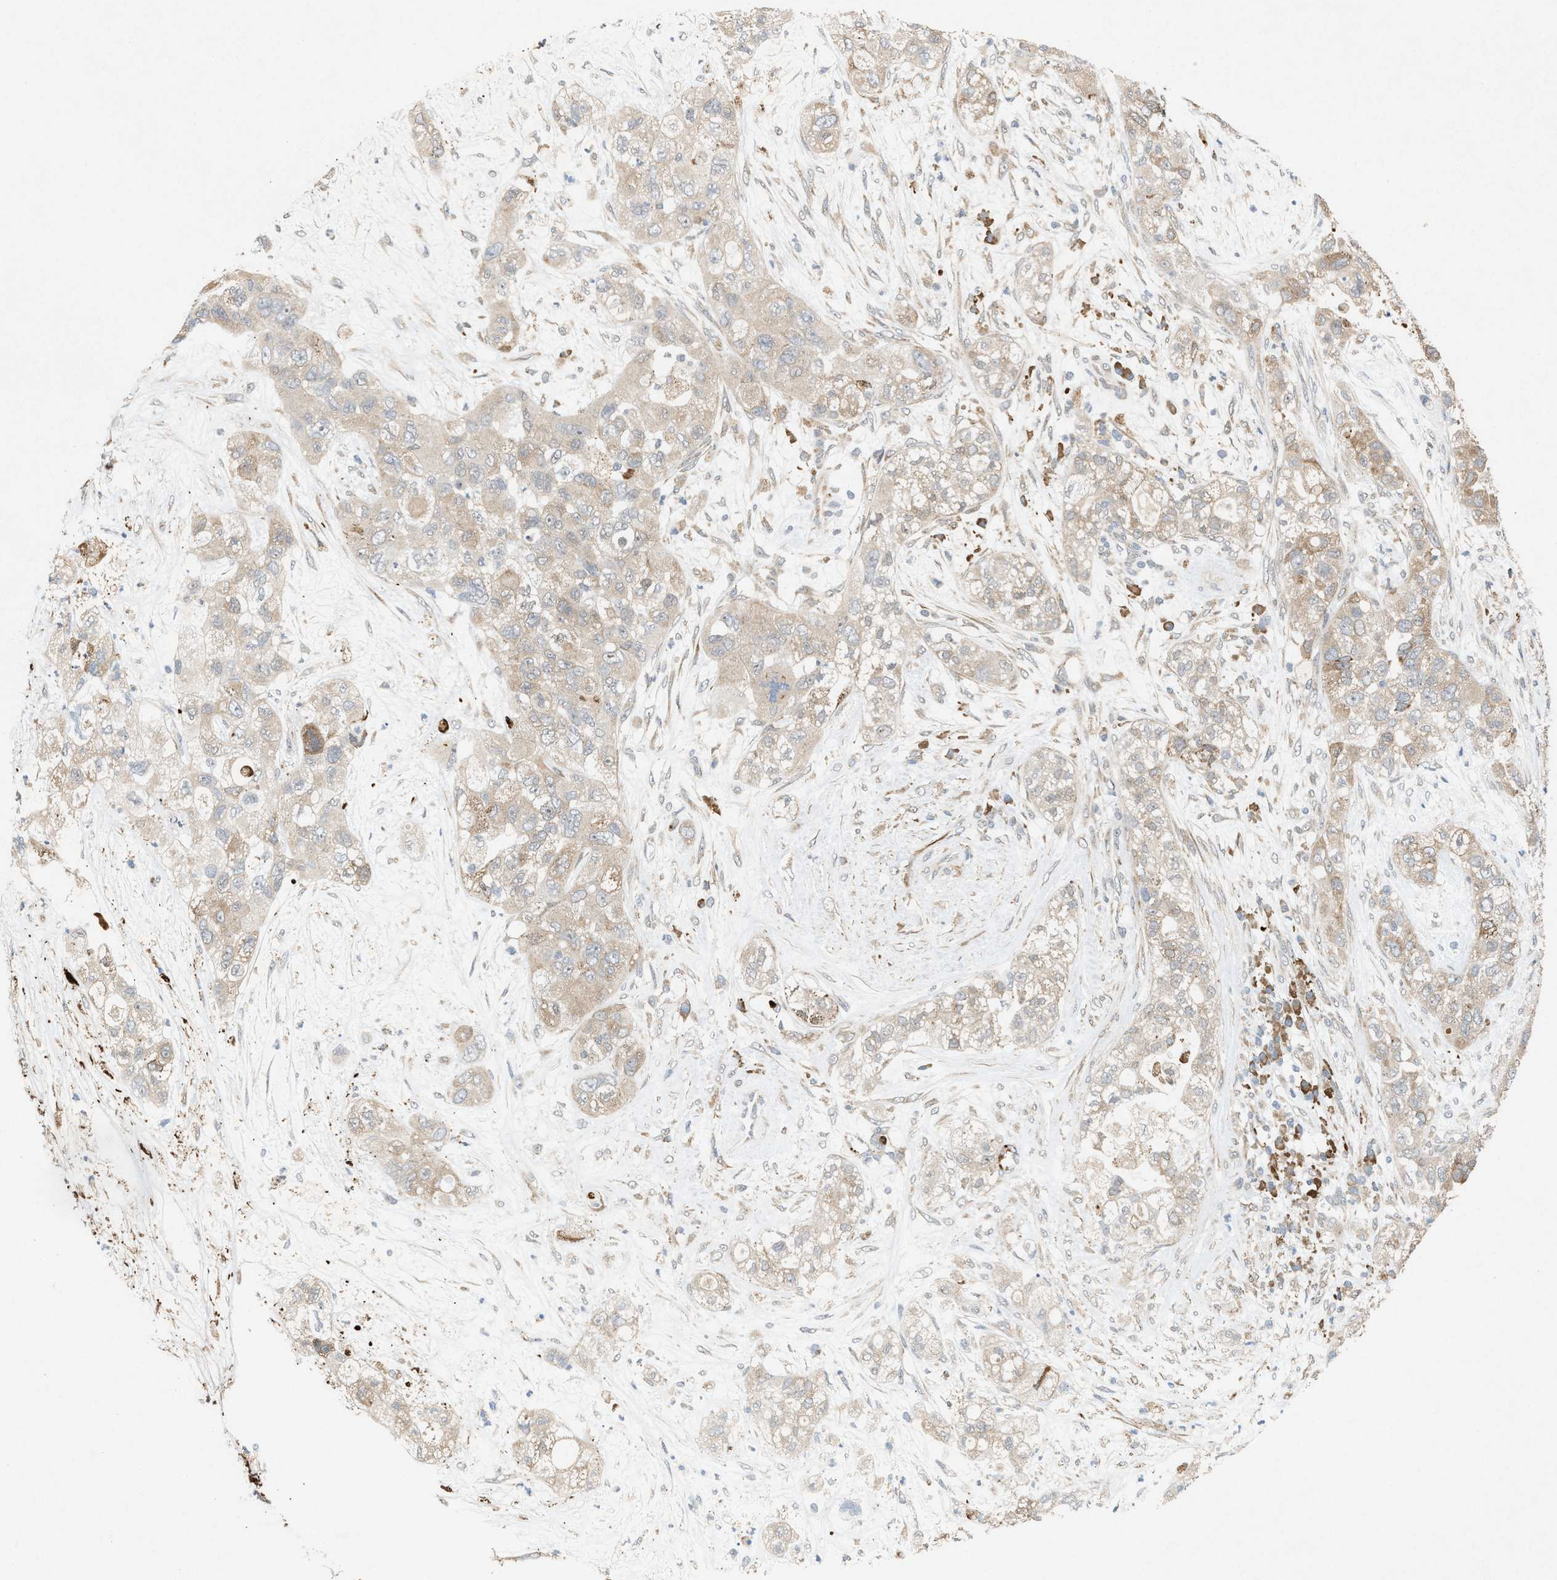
{"staining": {"intensity": "weak", "quantity": "25%-75%", "location": "cytoplasmic/membranous"}, "tissue": "pancreatic cancer", "cell_type": "Tumor cells", "image_type": "cancer", "snomed": [{"axis": "morphology", "description": "Adenocarcinoma, NOS"}, {"axis": "topography", "description": "Pancreas"}], "caption": "The immunohistochemical stain highlights weak cytoplasmic/membranous staining in tumor cells of pancreatic adenocarcinoma tissue.", "gene": "MFSD6", "patient": {"sex": "female", "age": 78}}